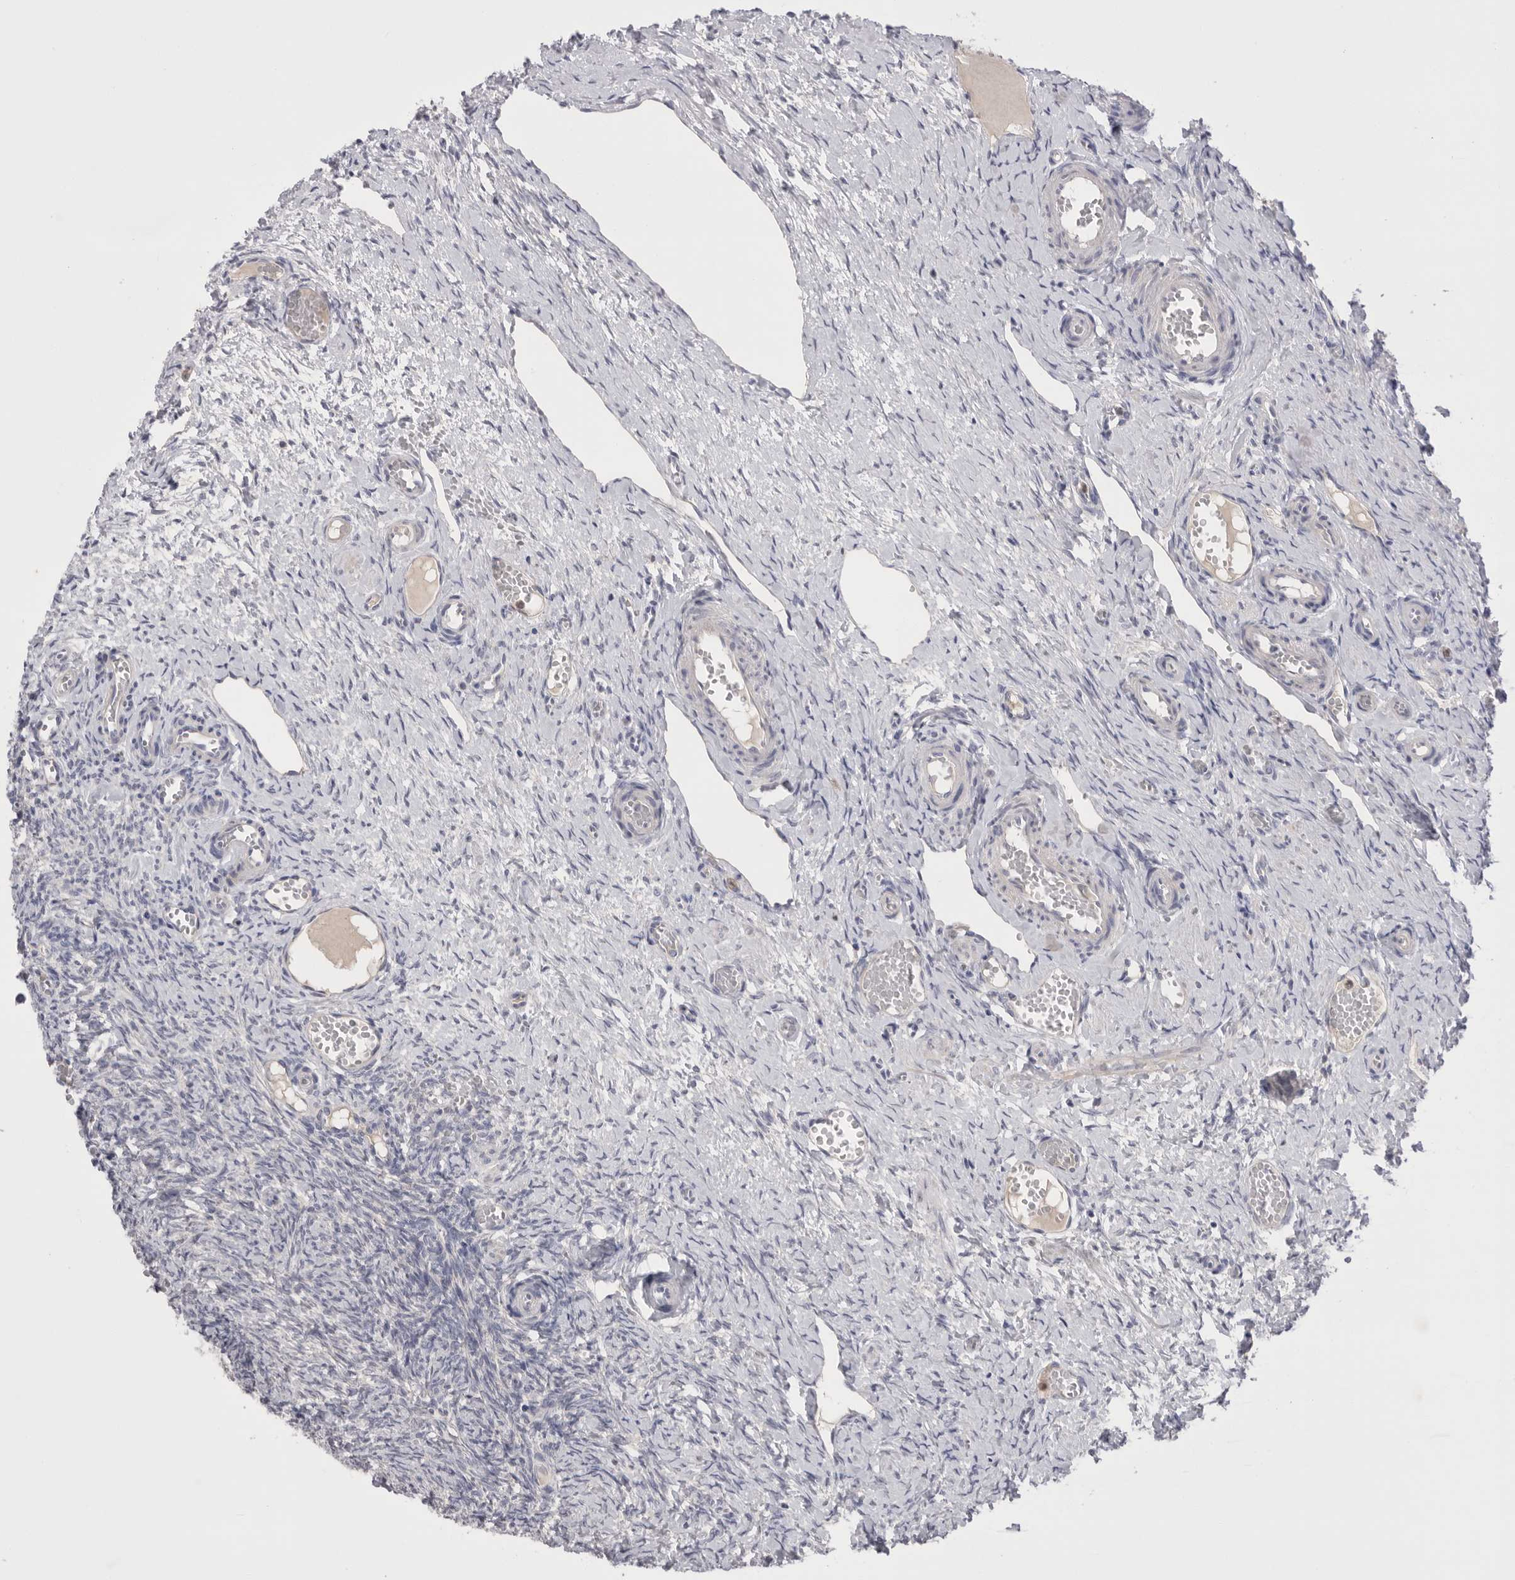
{"staining": {"intensity": "negative", "quantity": "none", "location": "none"}, "tissue": "ovary", "cell_type": "Follicle cells", "image_type": "normal", "snomed": [{"axis": "morphology", "description": "Adenocarcinoma, NOS"}, {"axis": "topography", "description": "Endometrium"}], "caption": "Immunohistochemistry photomicrograph of unremarkable ovary stained for a protein (brown), which reveals no staining in follicle cells. (Brightfield microscopy of DAB (3,3'-diaminobenzidine) IHC at high magnification).", "gene": "CCDC126", "patient": {"sex": "female", "age": 32}}